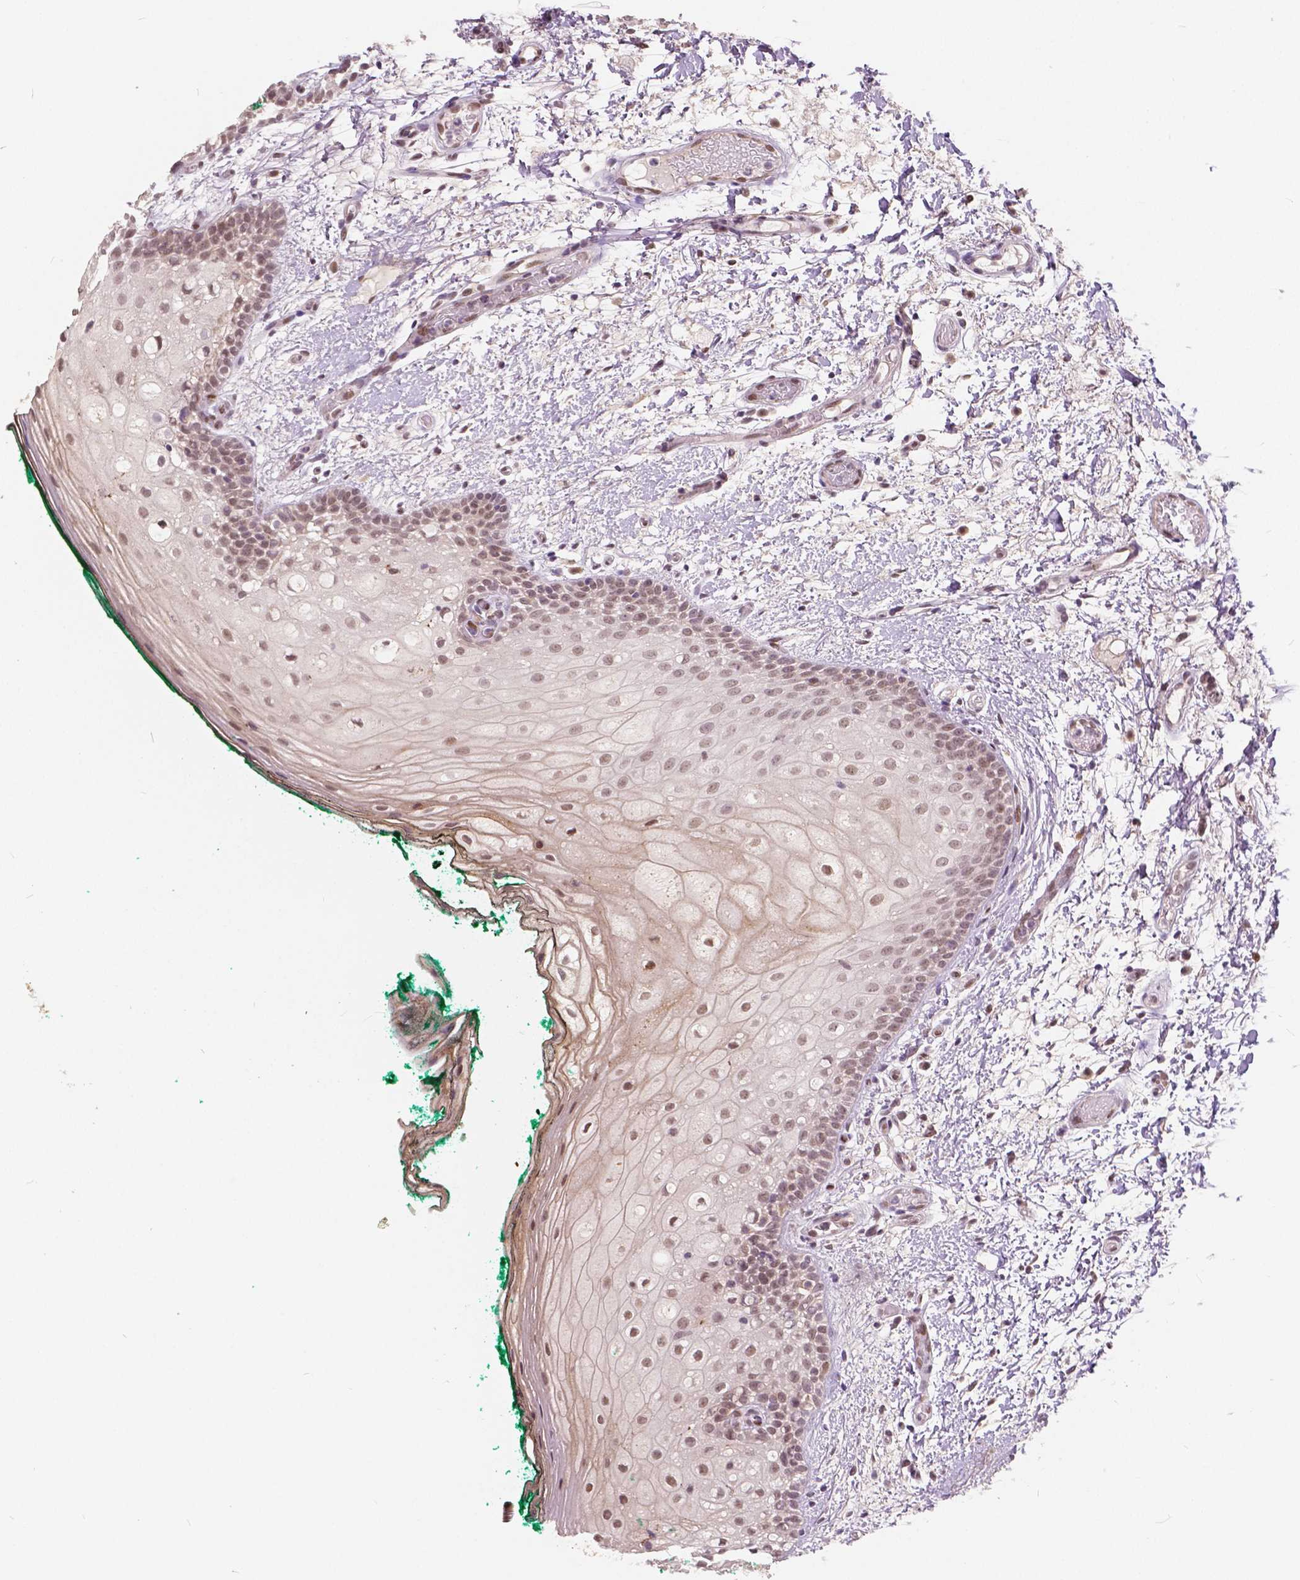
{"staining": {"intensity": "weak", "quantity": ">75%", "location": "nuclear"}, "tissue": "oral mucosa", "cell_type": "Squamous epithelial cells", "image_type": "normal", "snomed": [{"axis": "morphology", "description": "Normal tissue, NOS"}, {"axis": "topography", "description": "Oral tissue"}], "caption": "A high-resolution image shows immunohistochemistry staining of normal oral mucosa, which shows weak nuclear expression in about >75% of squamous epithelial cells.", "gene": "HMBOX1", "patient": {"sex": "female", "age": 83}}